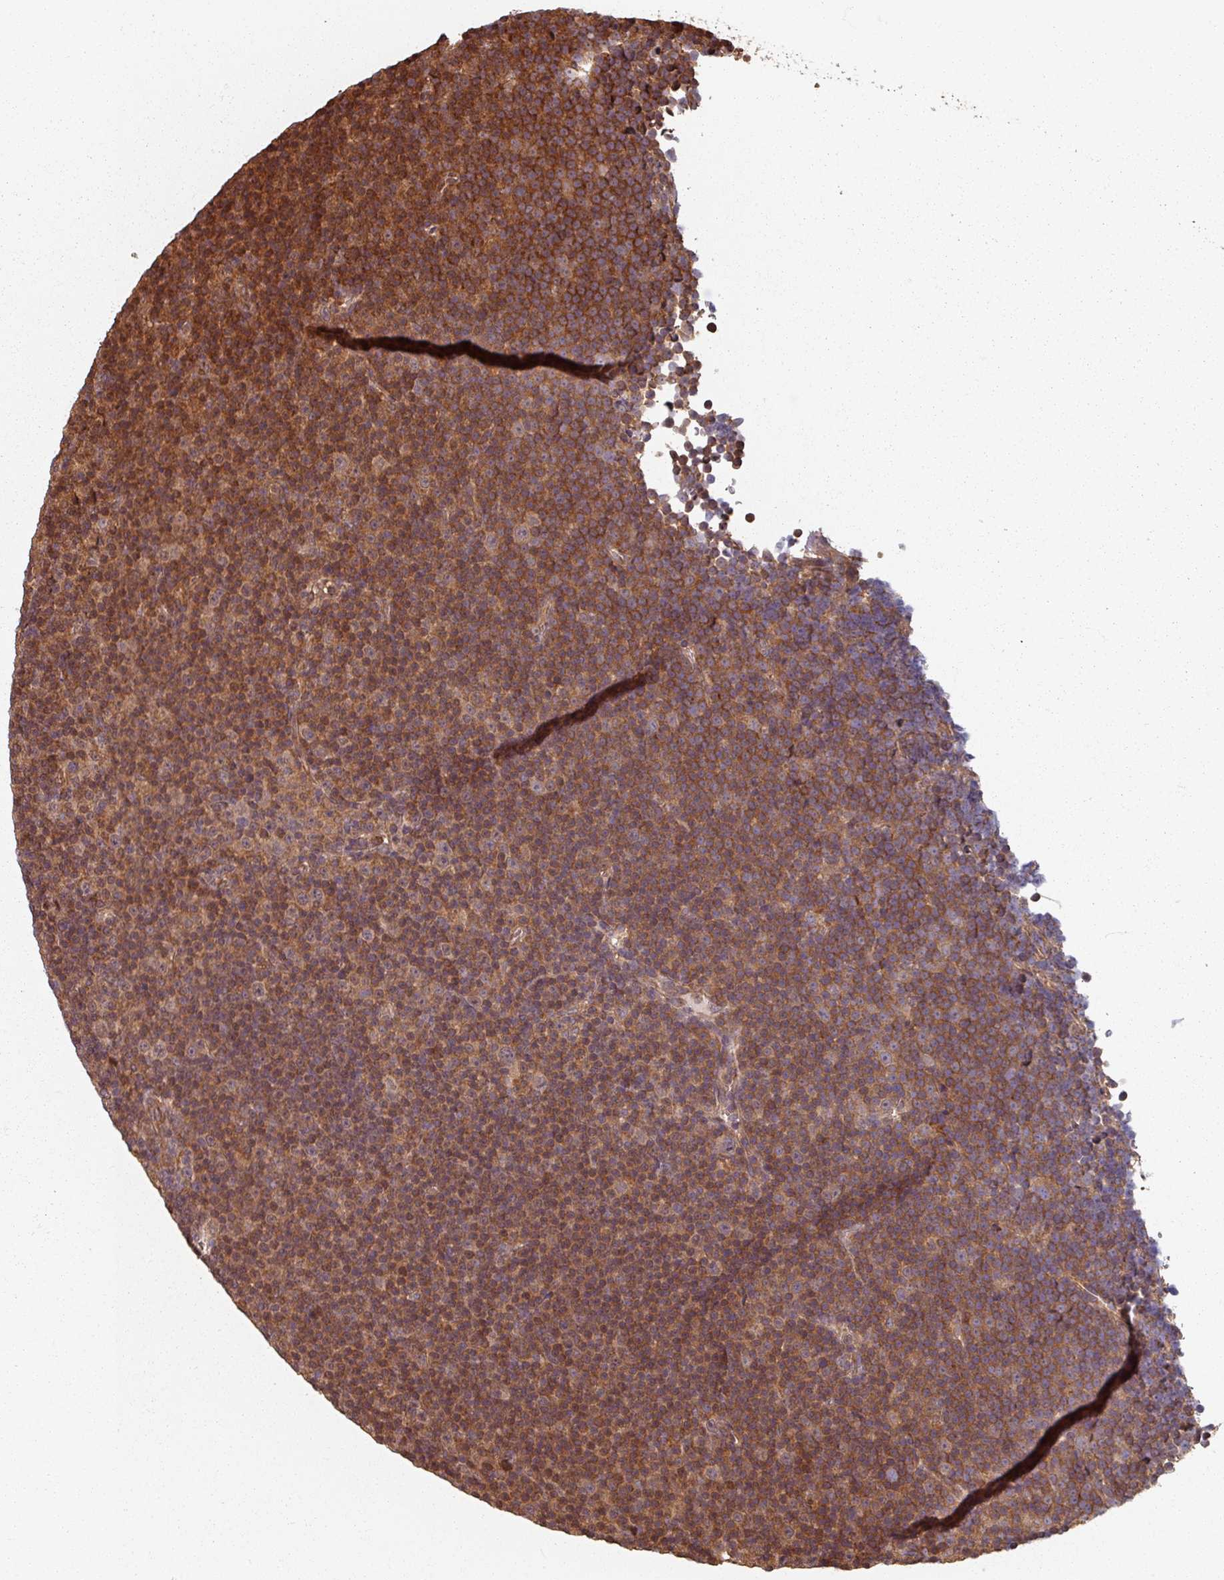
{"staining": {"intensity": "moderate", "quantity": ">75%", "location": "cytoplasmic/membranous,nuclear"}, "tissue": "lymphoma", "cell_type": "Tumor cells", "image_type": "cancer", "snomed": [{"axis": "morphology", "description": "Malignant lymphoma, non-Hodgkin's type, Low grade"}, {"axis": "topography", "description": "Lymph node"}], "caption": "Immunohistochemical staining of malignant lymphoma, non-Hodgkin's type (low-grade) exhibits moderate cytoplasmic/membranous and nuclear protein positivity in about >75% of tumor cells. (Brightfield microscopy of DAB IHC at high magnification).", "gene": "EID1", "patient": {"sex": "female", "age": 67}}